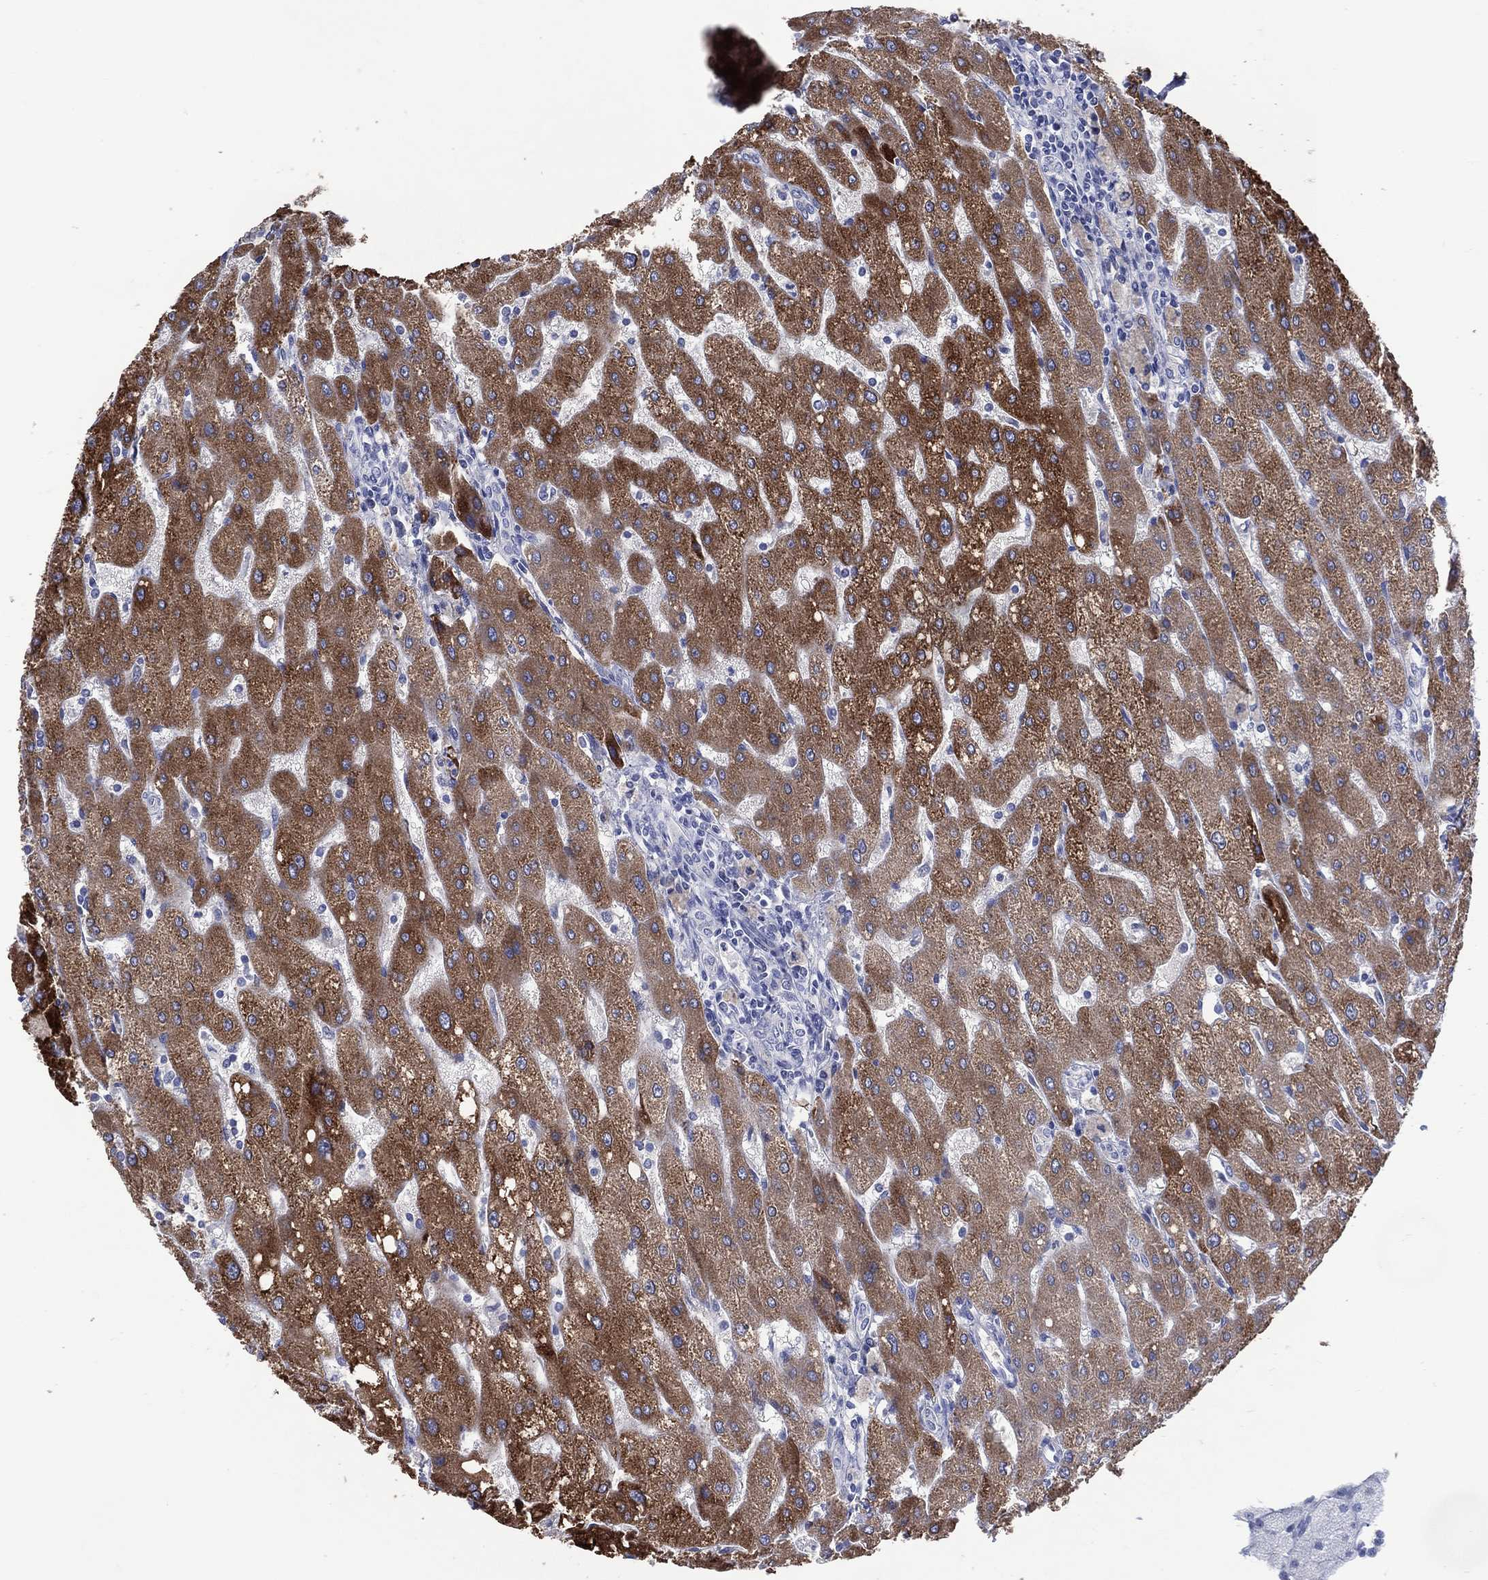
{"staining": {"intensity": "negative", "quantity": "none", "location": "none"}, "tissue": "liver", "cell_type": "Cholangiocytes", "image_type": "normal", "snomed": [{"axis": "morphology", "description": "Normal tissue, NOS"}, {"axis": "topography", "description": "Liver"}], "caption": "Cholangiocytes are negative for brown protein staining in unremarkable liver. (Immunohistochemistry, brightfield microscopy, high magnification).", "gene": "DNAH6", "patient": {"sex": "male", "age": 67}}